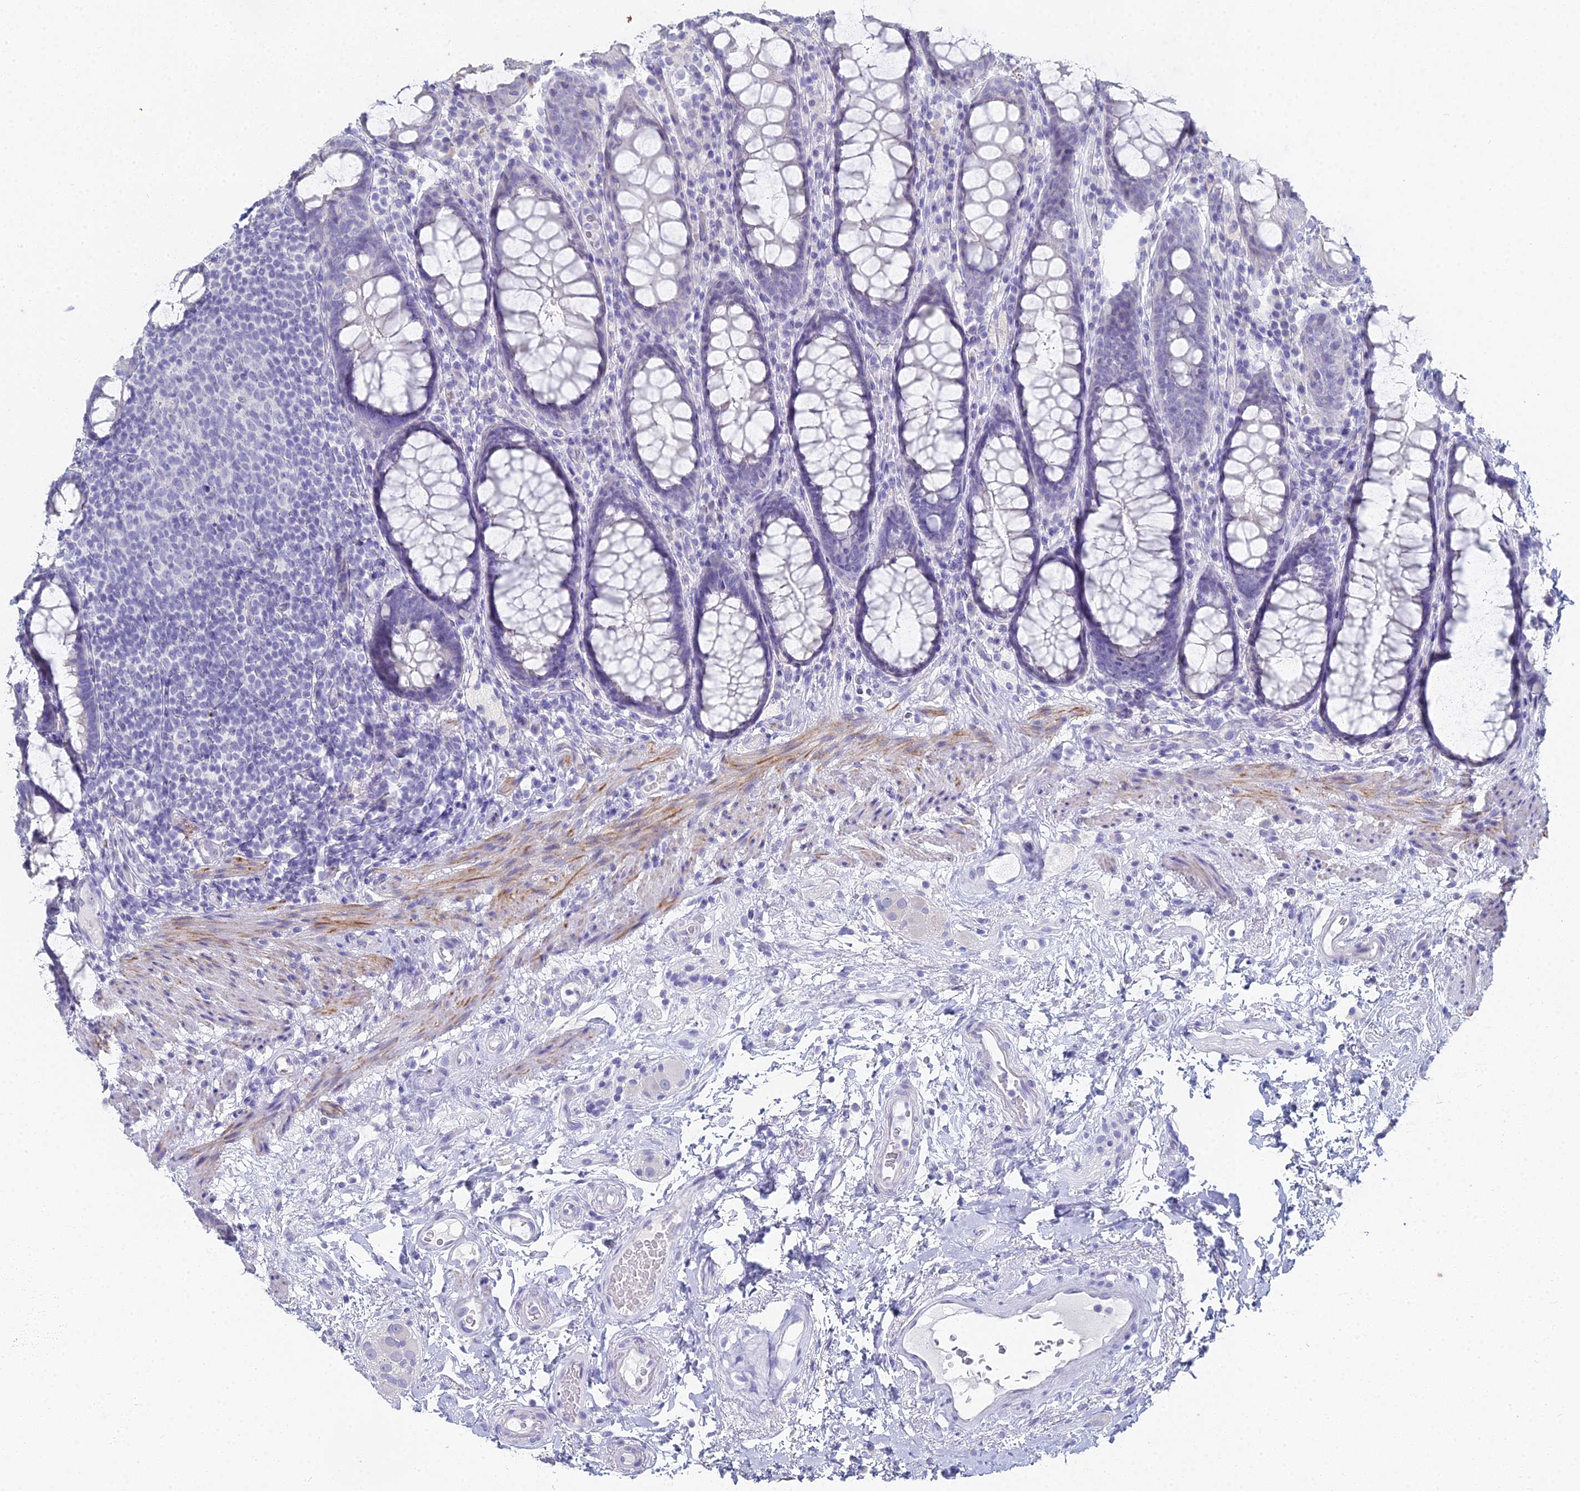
{"staining": {"intensity": "negative", "quantity": "none", "location": "none"}, "tissue": "rectum", "cell_type": "Glandular cells", "image_type": "normal", "snomed": [{"axis": "morphology", "description": "Normal tissue, NOS"}, {"axis": "topography", "description": "Rectum"}], "caption": "A high-resolution image shows IHC staining of unremarkable rectum, which reveals no significant staining in glandular cells.", "gene": "ALPP", "patient": {"sex": "male", "age": 83}}